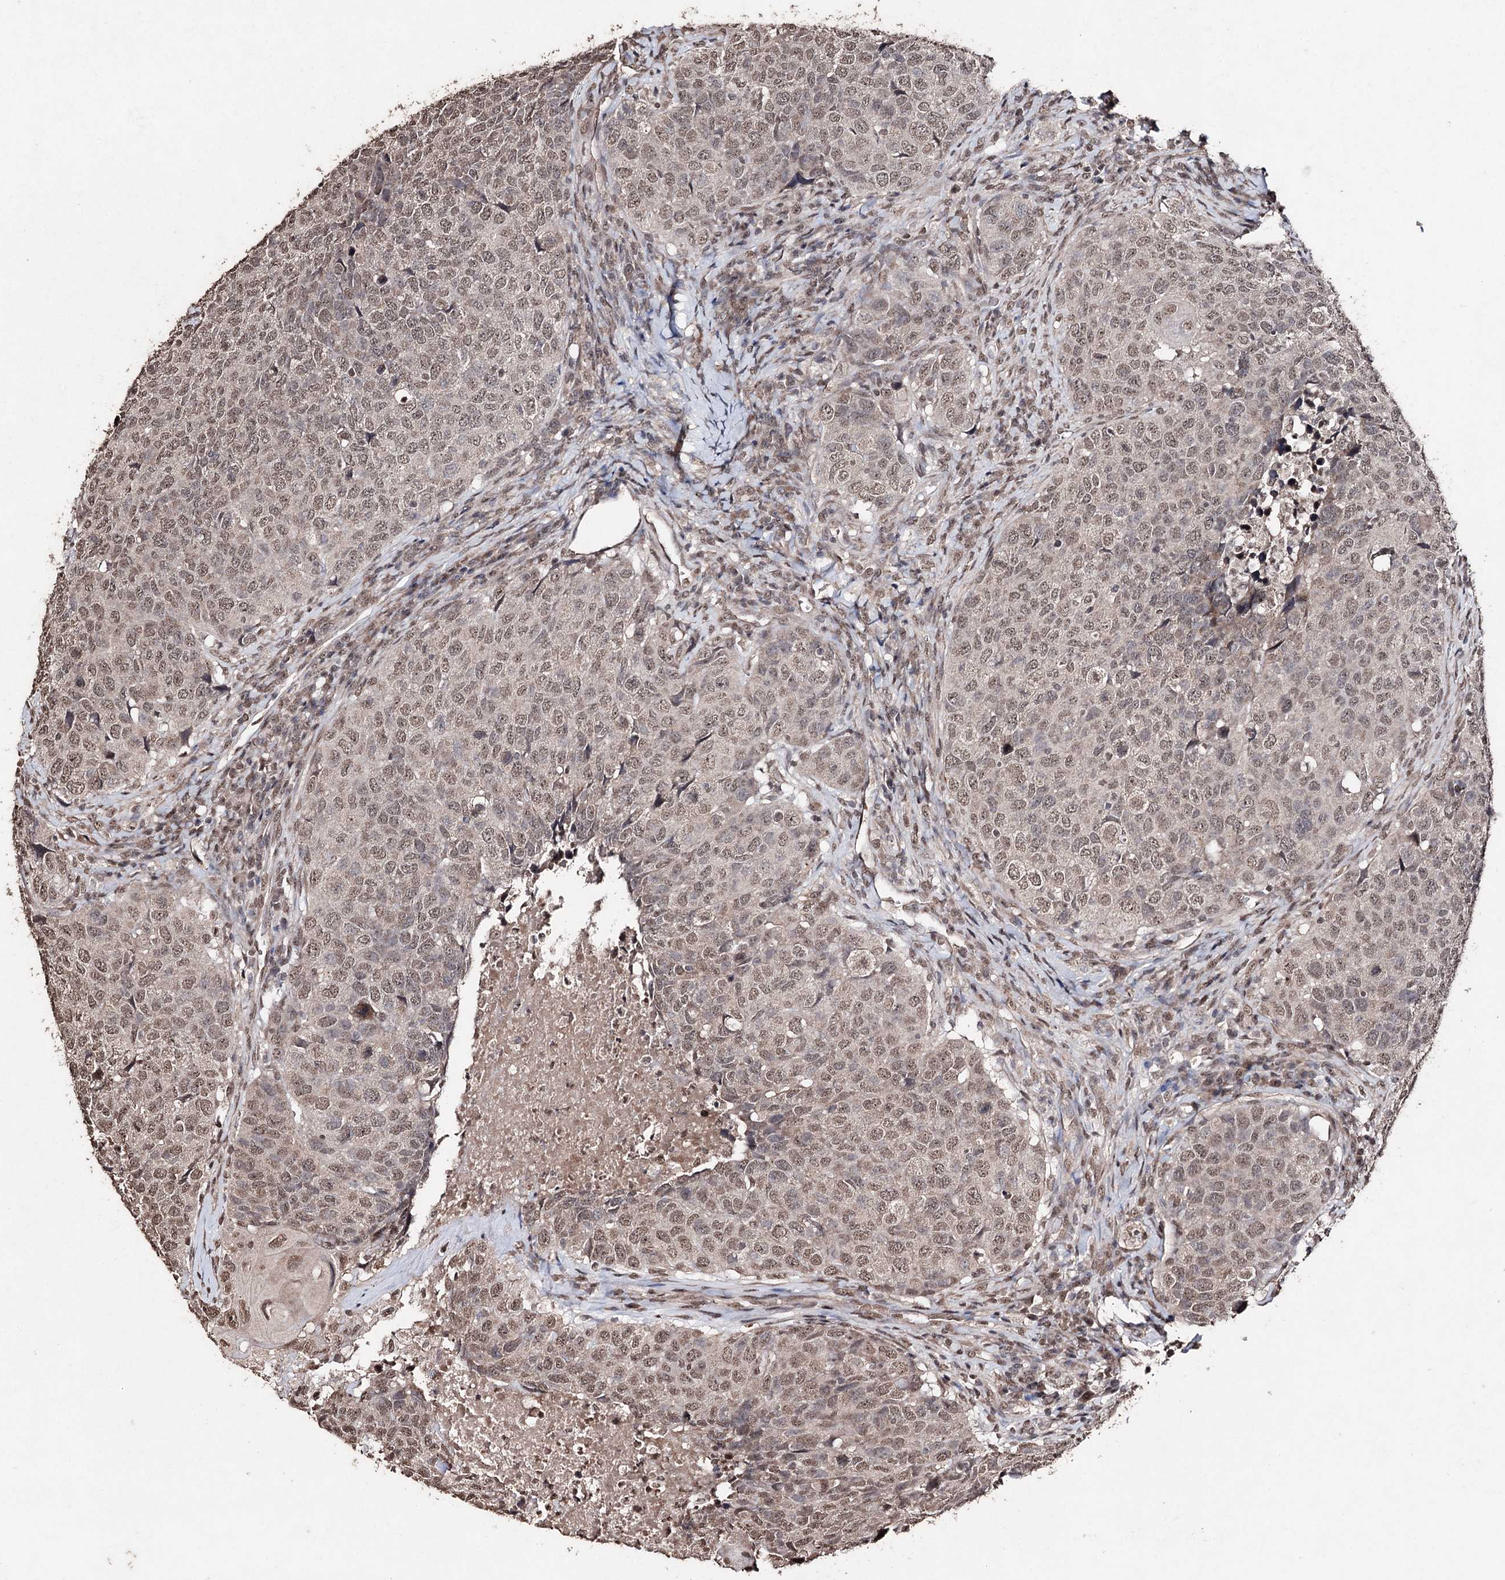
{"staining": {"intensity": "moderate", "quantity": ">75%", "location": "nuclear"}, "tissue": "head and neck cancer", "cell_type": "Tumor cells", "image_type": "cancer", "snomed": [{"axis": "morphology", "description": "Squamous cell carcinoma, NOS"}, {"axis": "topography", "description": "Head-Neck"}], "caption": "Protein analysis of head and neck cancer tissue demonstrates moderate nuclear staining in approximately >75% of tumor cells.", "gene": "ATG14", "patient": {"sex": "male", "age": 66}}